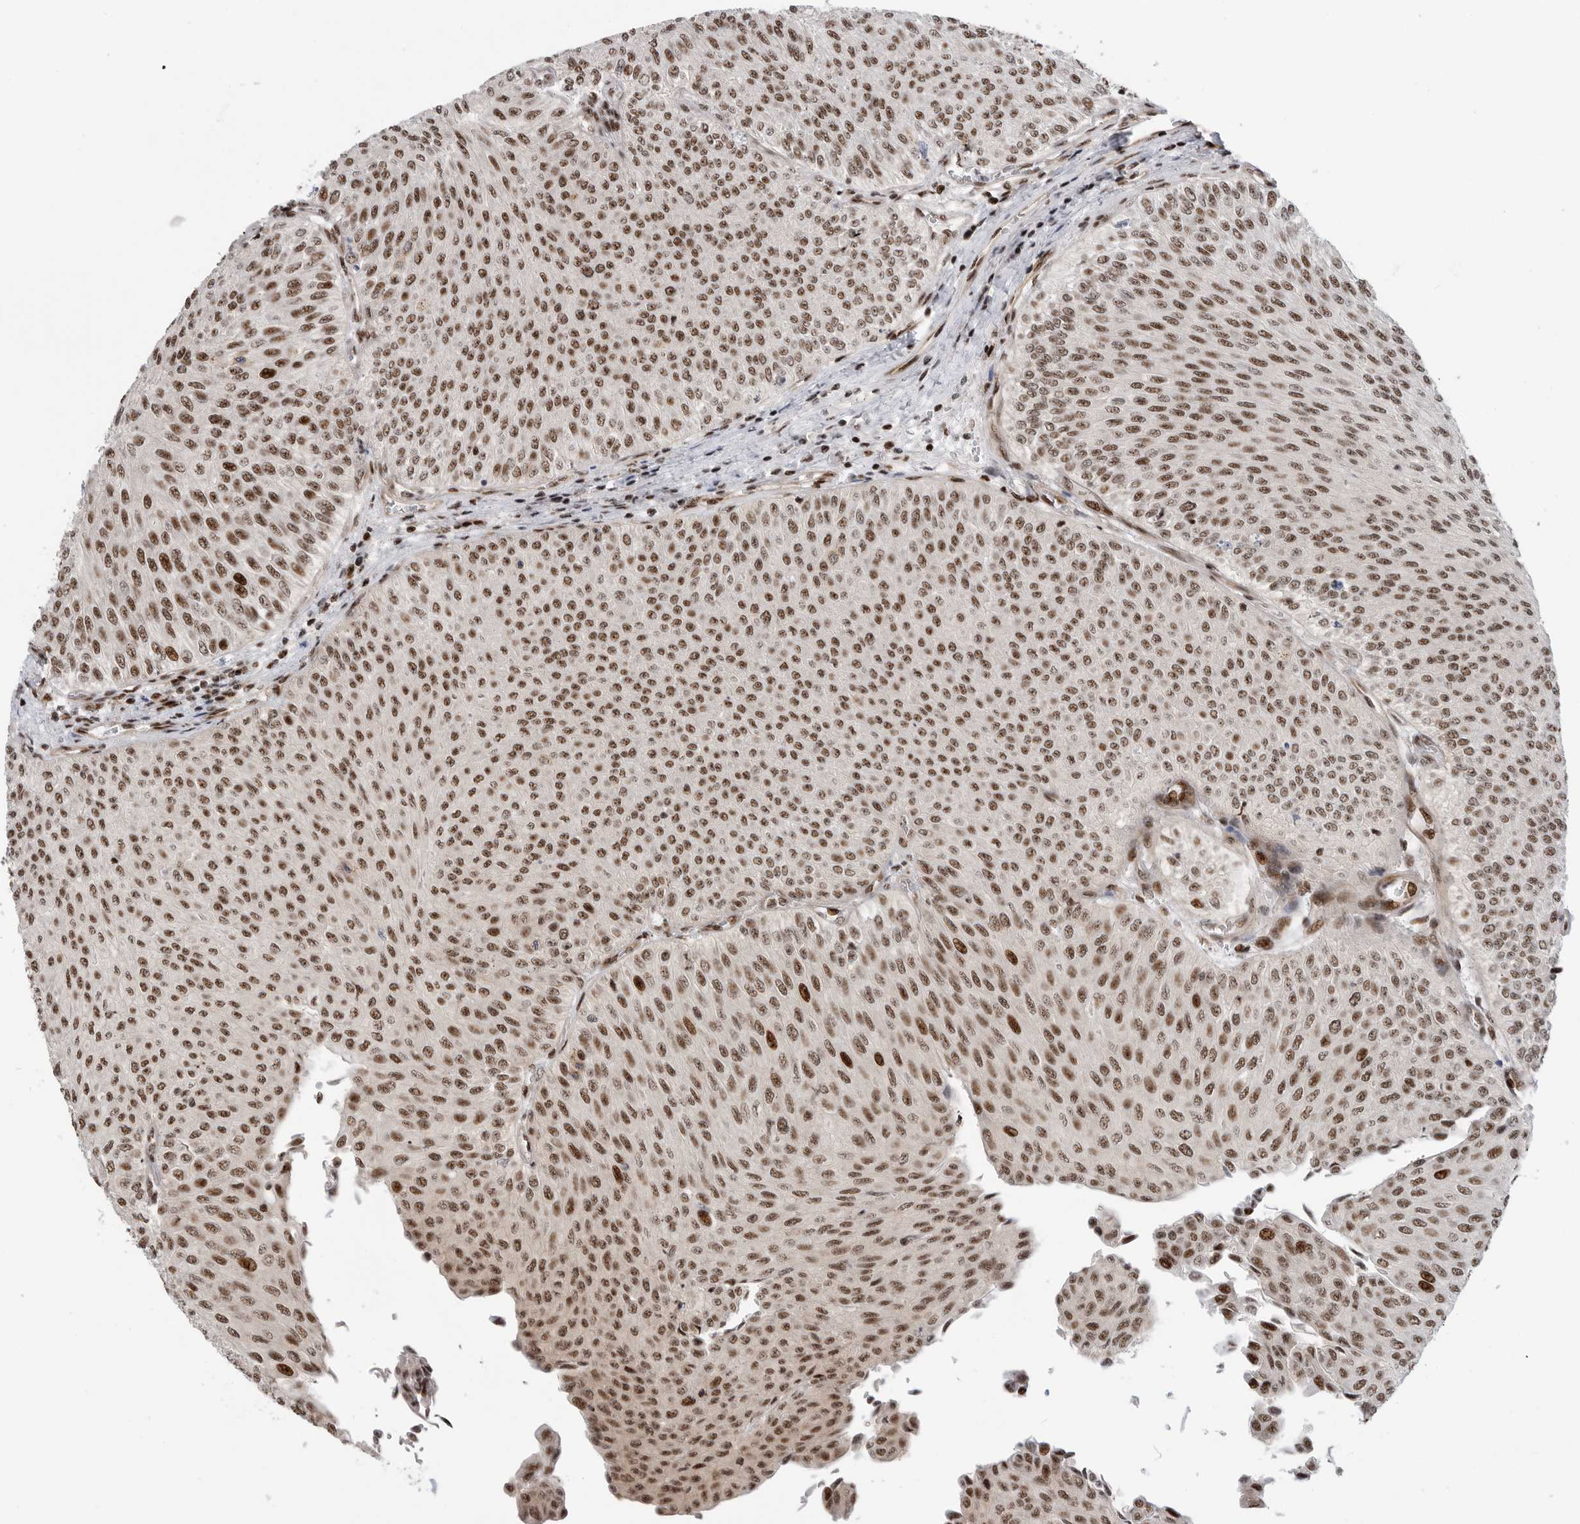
{"staining": {"intensity": "strong", "quantity": ">75%", "location": "nuclear"}, "tissue": "urothelial cancer", "cell_type": "Tumor cells", "image_type": "cancer", "snomed": [{"axis": "morphology", "description": "Urothelial carcinoma, Low grade"}, {"axis": "topography", "description": "Urinary bladder"}], "caption": "IHC staining of urothelial cancer, which shows high levels of strong nuclear expression in approximately >75% of tumor cells indicating strong nuclear protein positivity. The staining was performed using DAB (3,3'-diaminobenzidine) (brown) for protein detection and nuclei were counterstained in hematoxylin (blue).", "gene": "GPATCH2", "patient": {"sex": "male", "age": 78}}